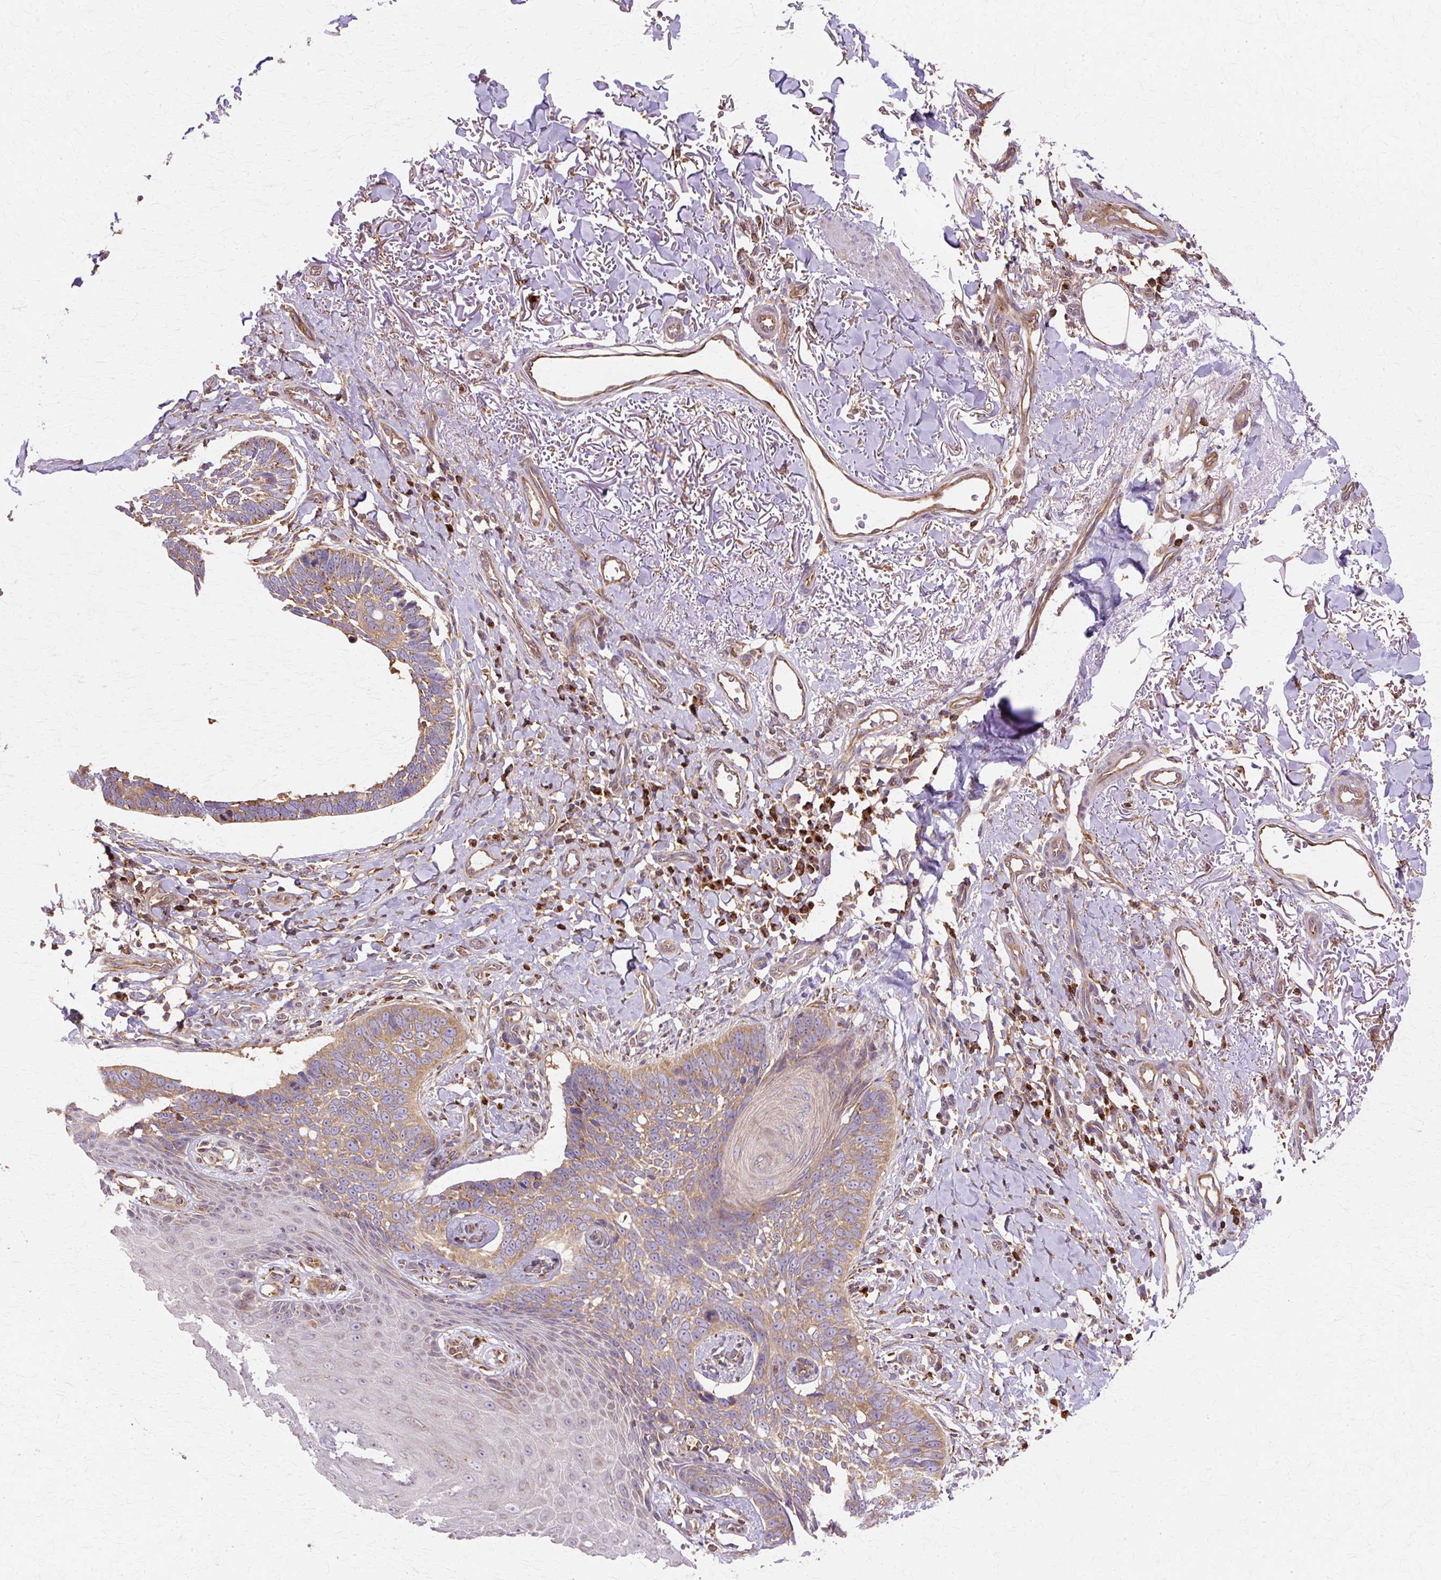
{"staining": {"intensity": "moderate", "quantity": ">75%", "location": "cytoplasmic/membranous"}, "tissue": "skin cancer", "cell_type": "Tumor cells", "image_type": "cancer", "snomed": [{"axis": "morphology", "description": "Normal tissue, NOS"}, {"axis": "morphology", "description": "Basal cell carcinoma"}, {"axis": "topography", "description": "Skin"}], "caption": "Skin basal cell carcinoma stained with a protein marker displays moderate staining in tumor cells.", "gene": "COPB1", "patient": {"sex": "male", "age": 77}}